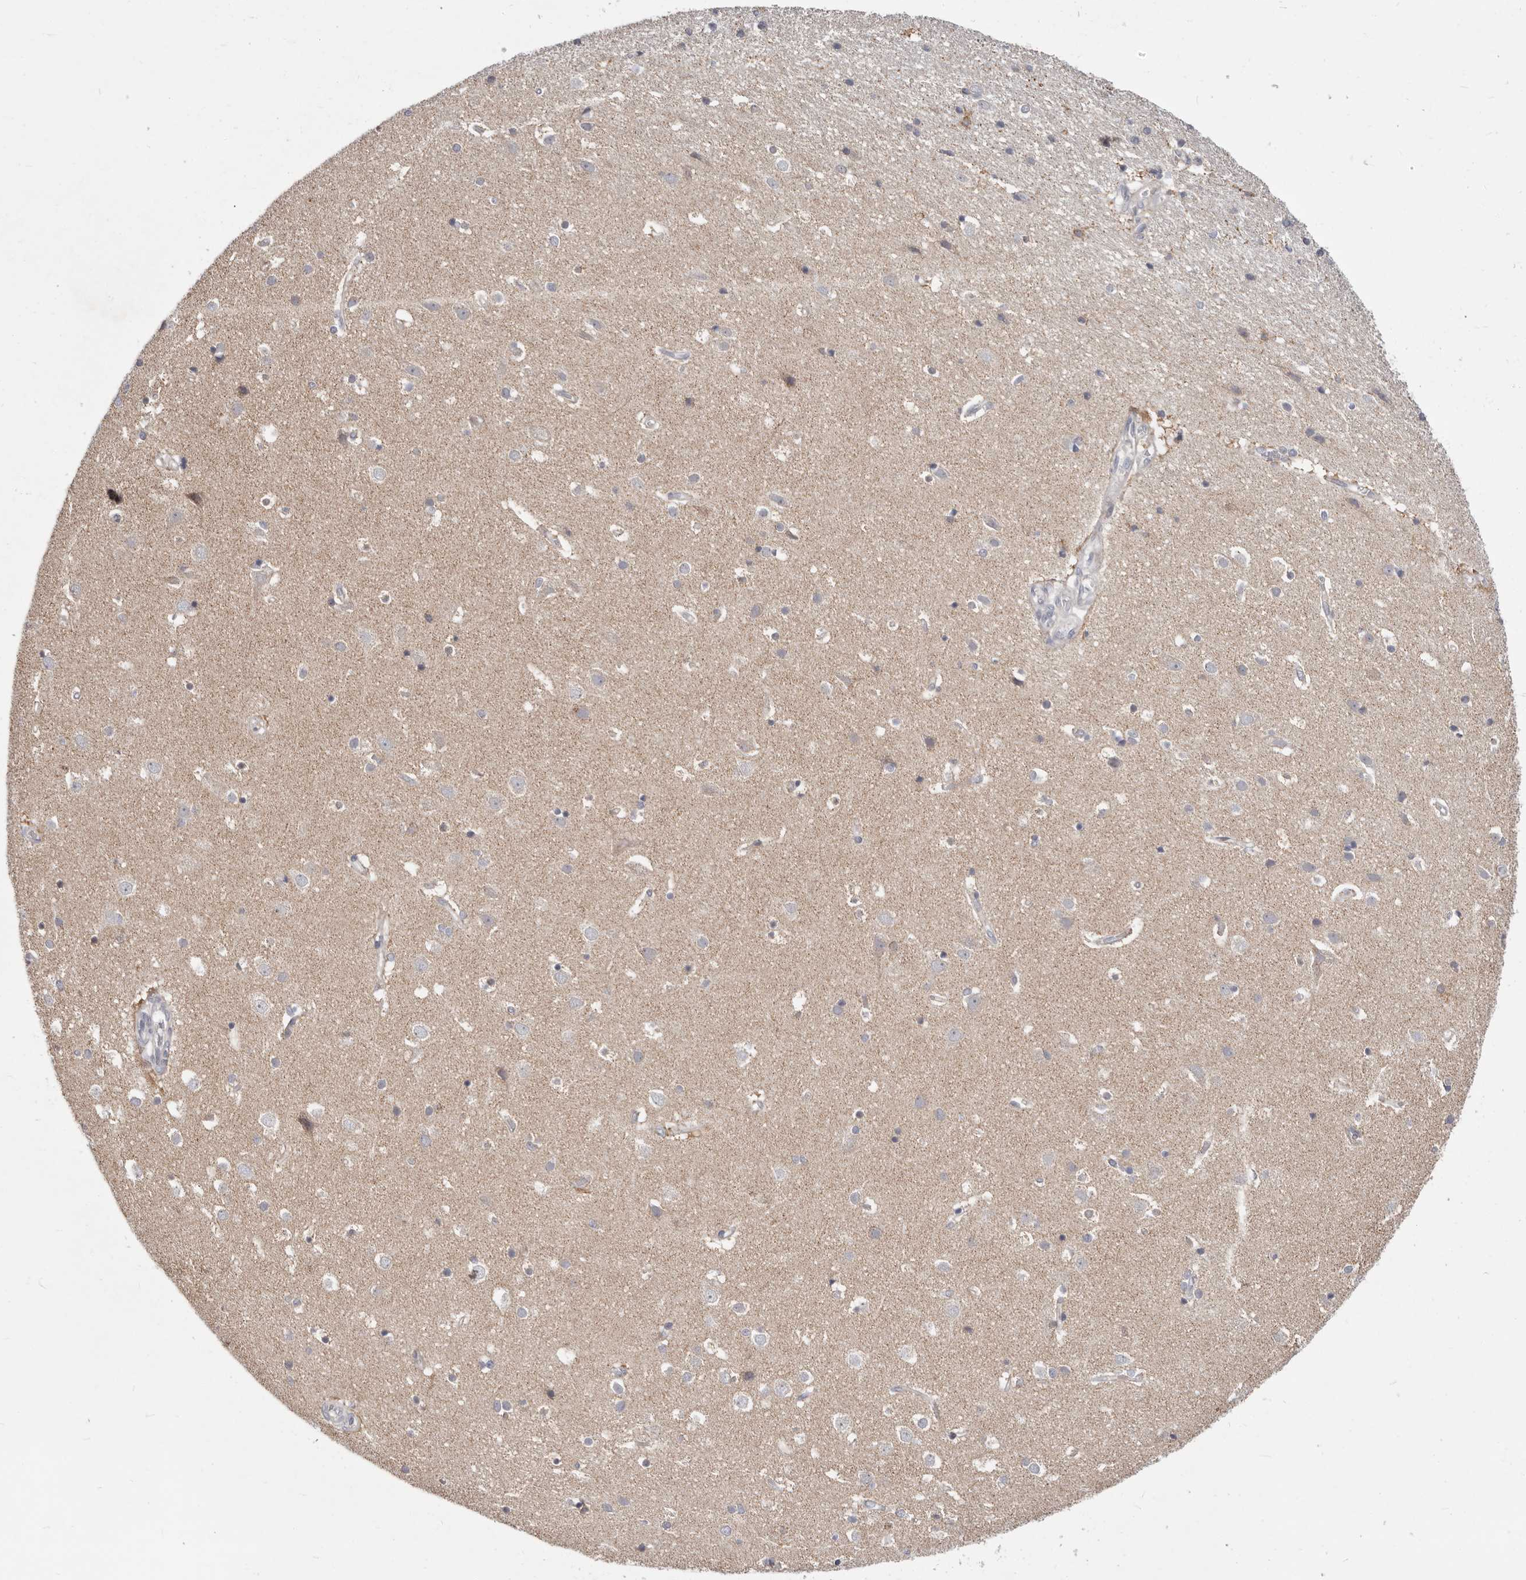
{"staining": {"intensity": "negative", "quantity": "none", "location": "none"}, "tissue": "cerebral cortex", "cell_type": "Endothelial cells", "image_type": "normal", "snomed": [{"axis": "morphology", "description": "Normal tissue, NOS"}, {"axis": "topography", "description": "Cerebral cortex"}], "caption": "Immunohistochemistry of normal human cerebral cortex exhibits no positivity in endothelial cells.", "gene": "TOR3A", "patient": {"sex": "male", "age": 54}}